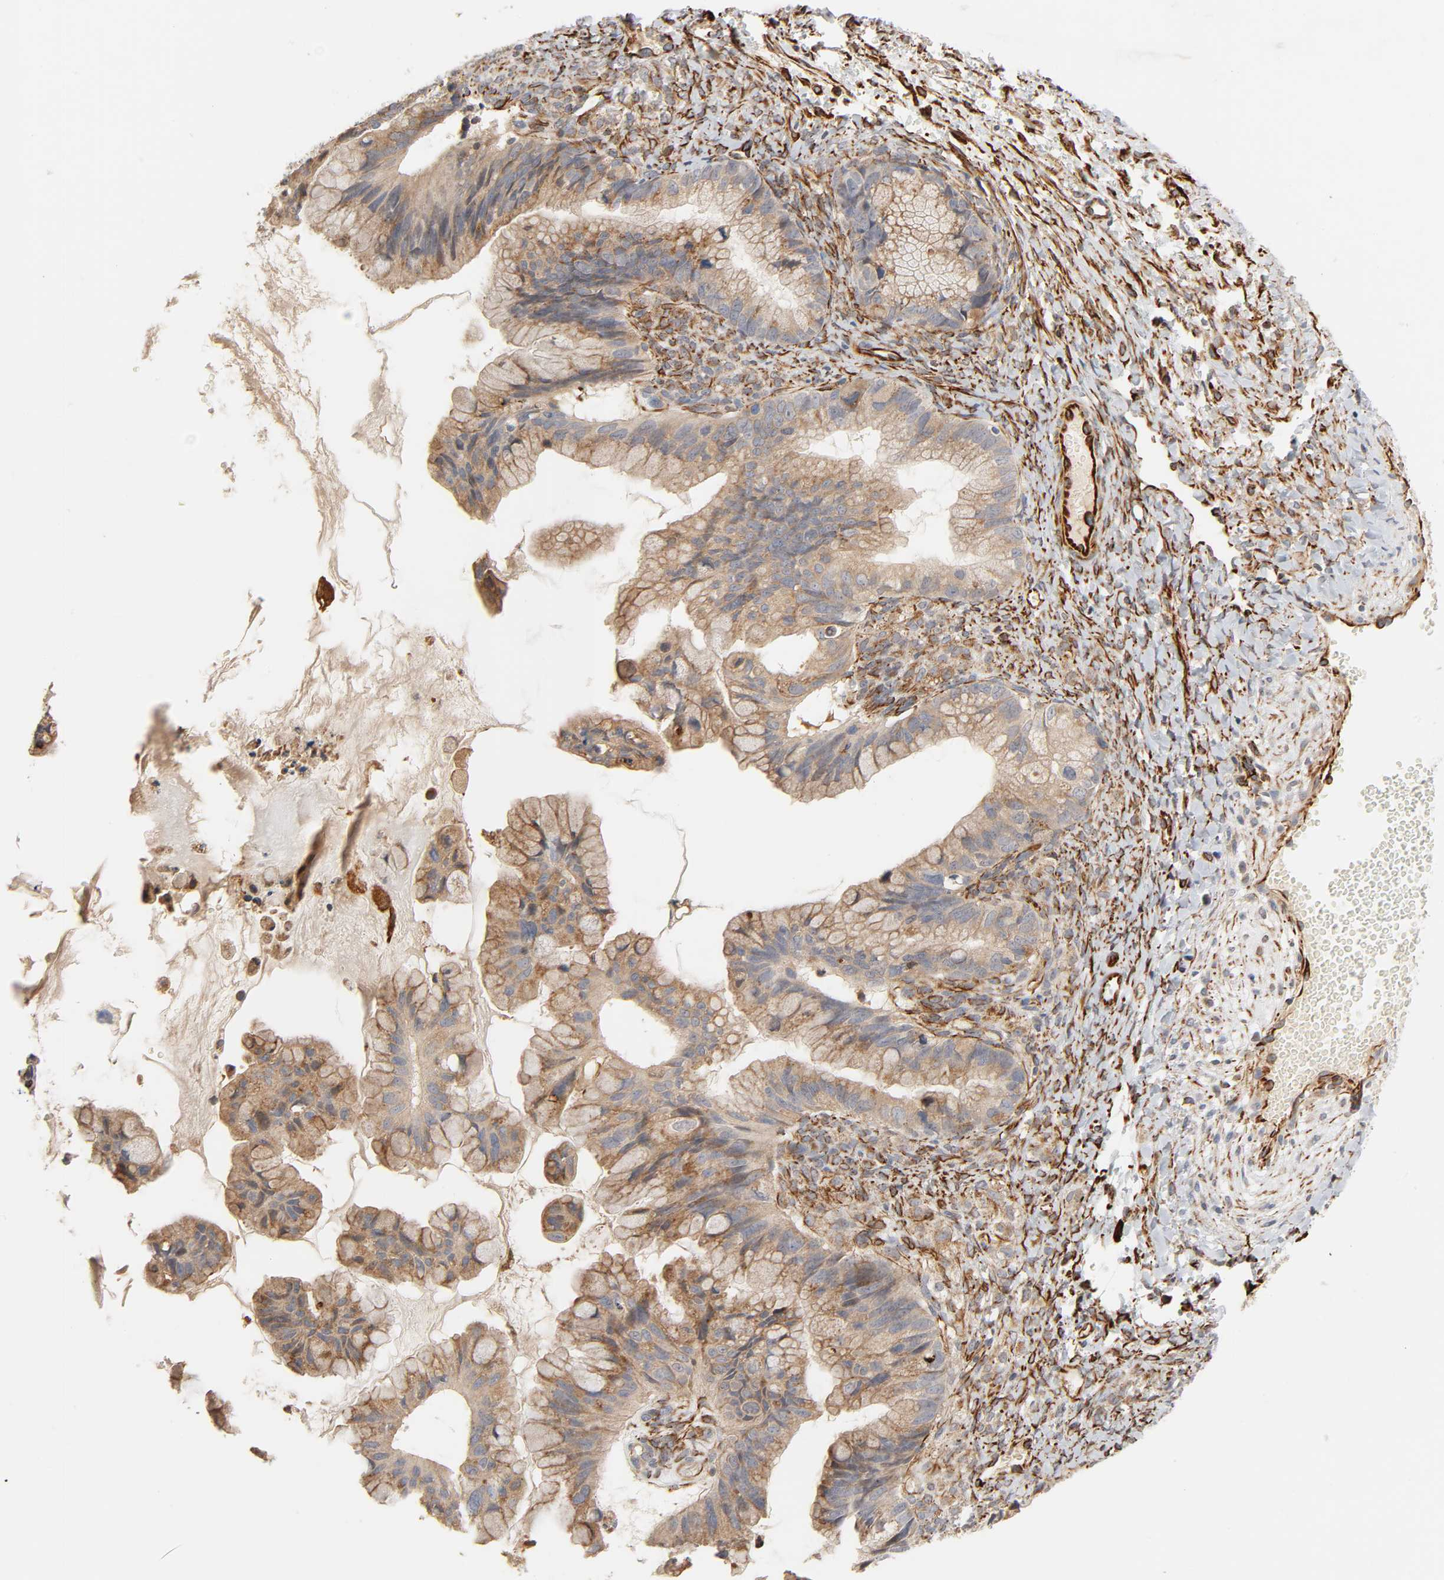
{"staining": {"intensity": "moderate", "quantity": ">75%", "location": "cytoplasmic/membranous"}, "tissue": "ovarian cancer", "cell_type": "Tumor cells", "image_type": "cancer", "snomed": [{"axis": "morphology", "description": "Cystadenocarcinoma, mucinous, NOS"}, {"axis": "topography", "description": "Ovary"}], "caption": "A brown stain highlights moderate cytoplasmic/membranous expression of a protein in human ovarian cancer (mucinous cystadenocarcinoma) tumor cells.", "gene": "REEP6", "patient": {"sex": "female", "age": 36}}